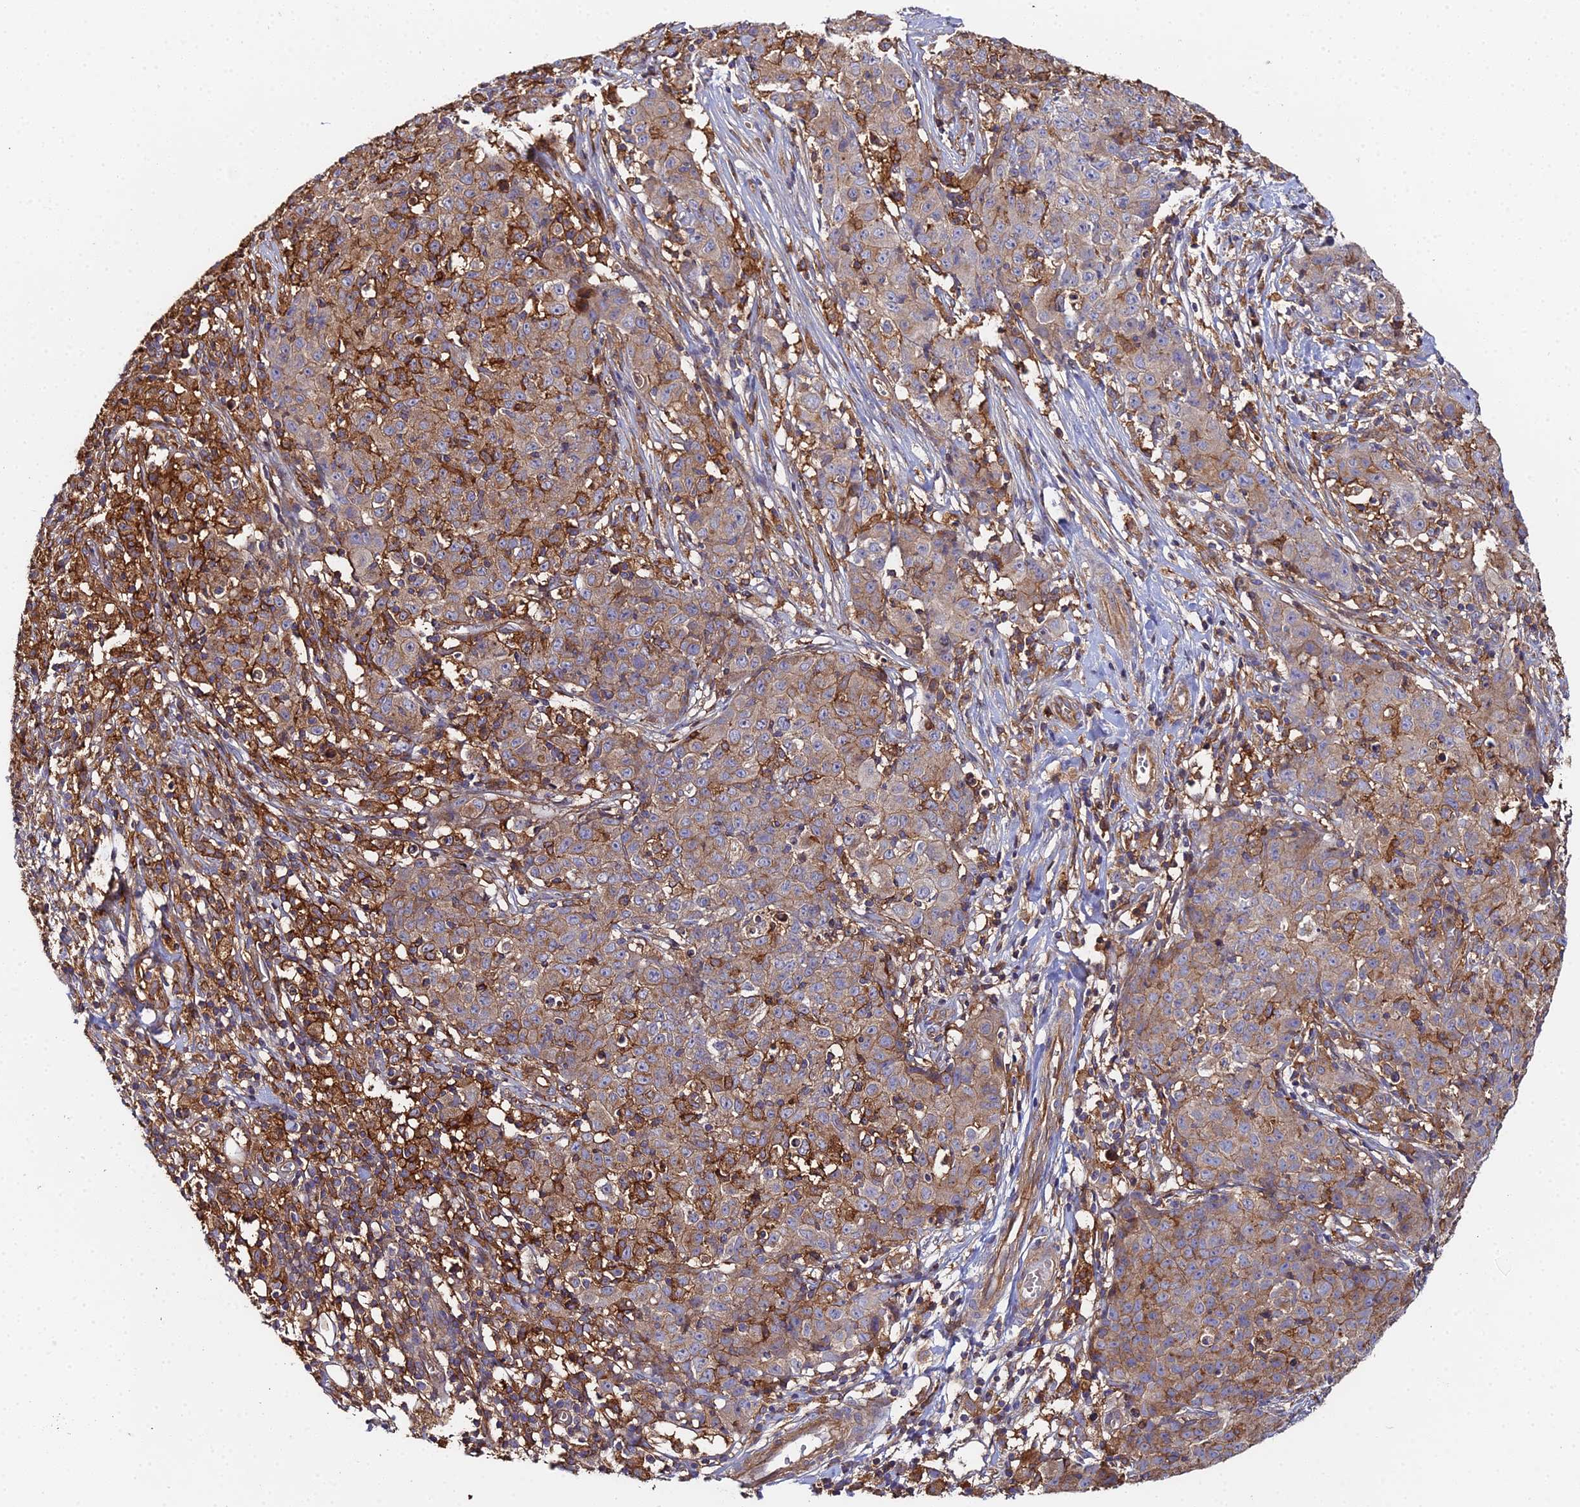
{"staining": {"intensity": "moderate", "quantity": ">75%", "location": "cytoplasmic/membranous"}, "tissue": "ovarian cancer", "cell_type": "Tumor cells", "image_type": "cancer", "snomed": [{"axis": "morphology", "description": "Carcinoma, endometroid"}, {"axis": "topography", "description": "Ovary"}], "caption": "Ovarian cancer (endometroid carcinoma) stained with IHC shows moderate cytoplasmic/membranous expression in about >75% of tumor cells.", "gene": "GNG5B", "patient": {"sex": "female", "age": 42}}